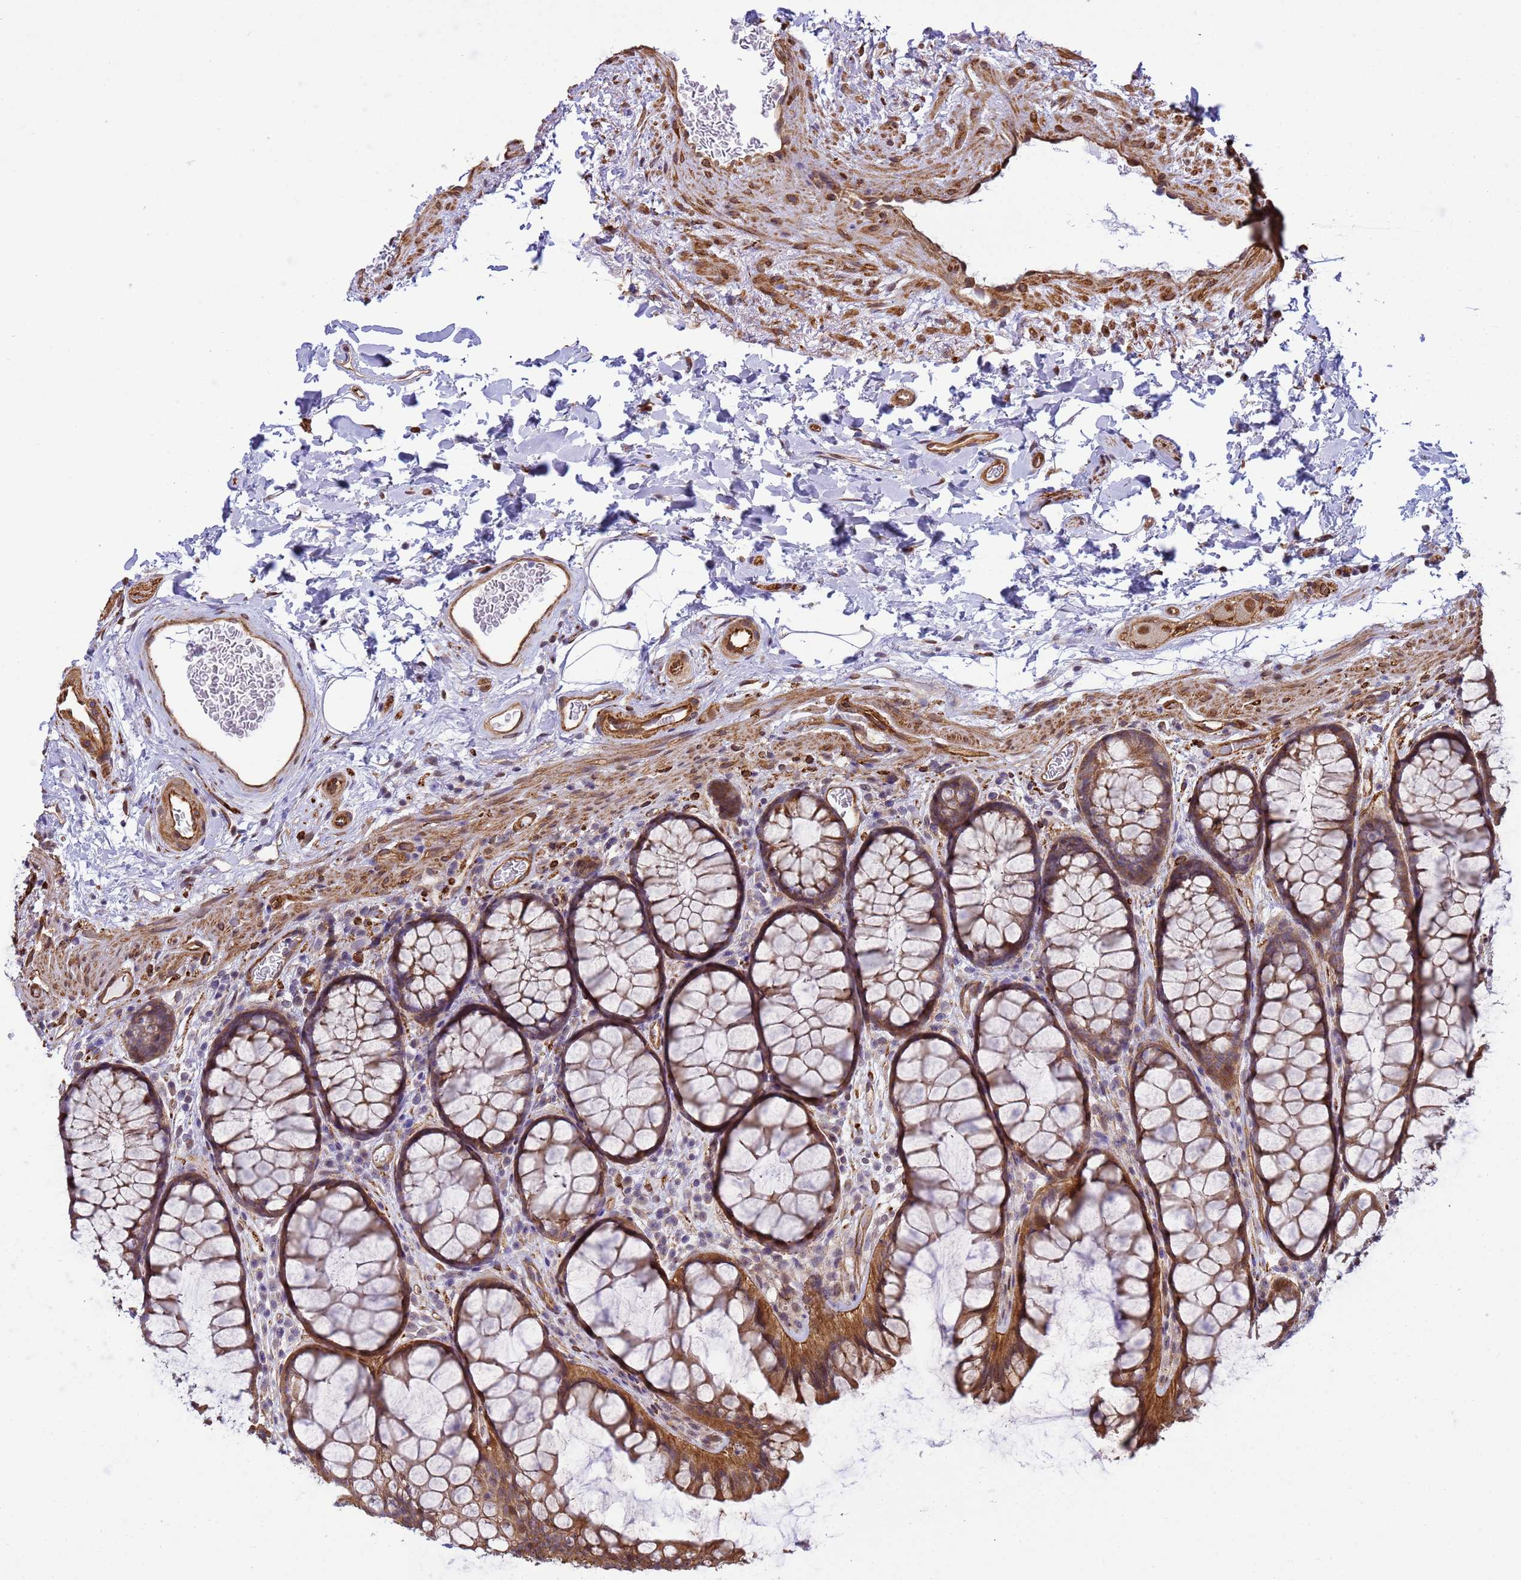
{"staining": {"intensity": "moderate", "quantity": ">75%", "location": "cytoplasmic/membranous"}, "tissue": "colon", "cell_type": "Endothelial cells", "image_type": "normal", "snomed": [{"axis": "morphology", "description": "Normal tissue, NOS"}, {"axis": "topography", "description": "Colon"}], "caption": "The image shows immunohistochemical staining of benign colon. There is moderate cytoplasmic/membranous positivity is identified in about >75% of endothelial cells. (brown staining indicates protein expression, while blue staining denotes nuclei).", "gene": "ITGB4", "patient": {"sex": "female", "age": 82}}